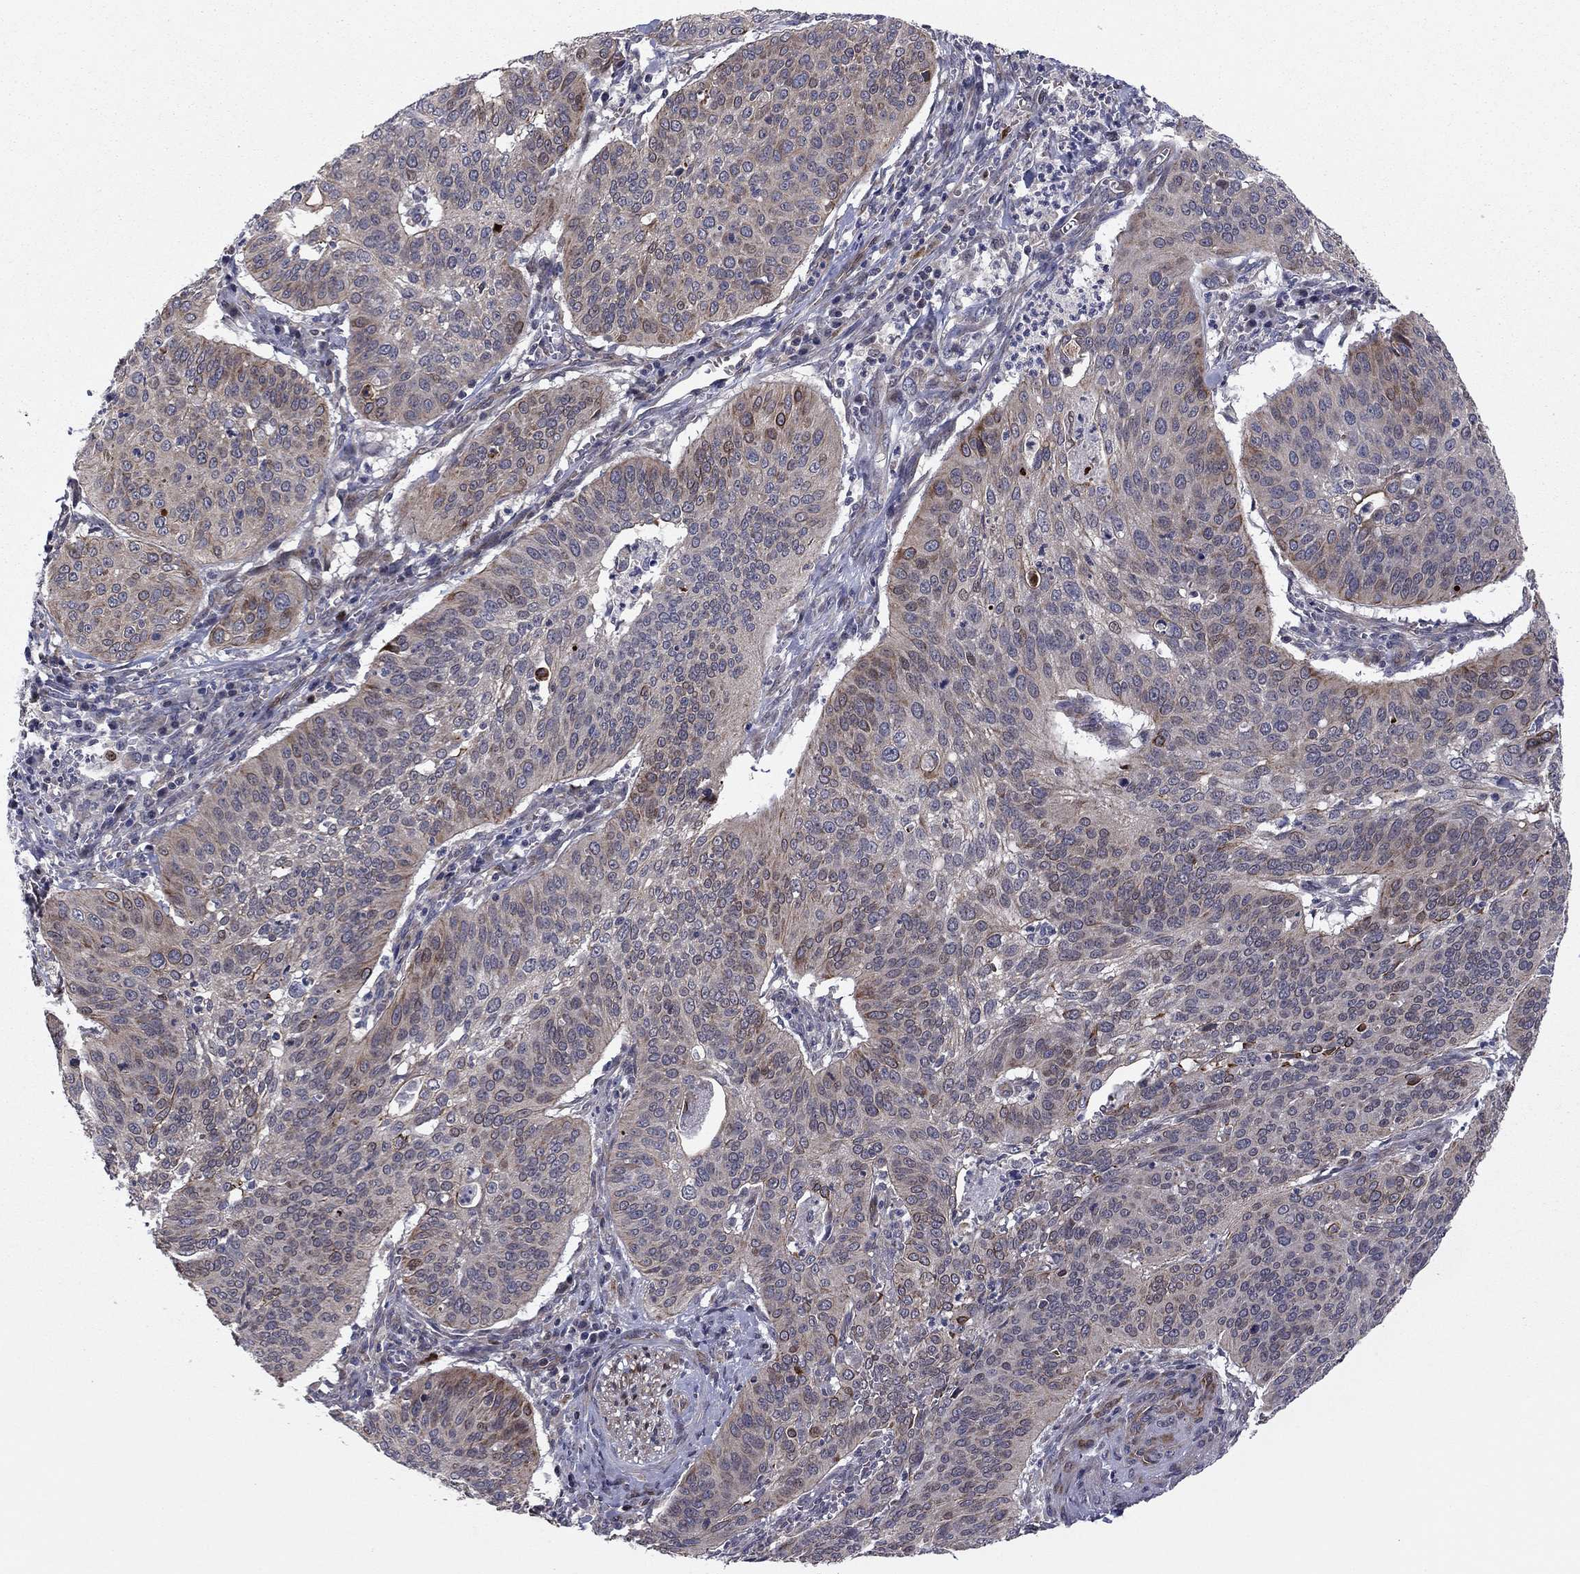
{"staining": {"intensity": "moderate", "quantity": "<25%", "location": "cytoplasmic/membranous,nuclear"}, "tissue": "cervical cancer", "cell_type": "Tumor cells", "image_type": "cancer", "snomed": [{"axis": "morphology", "description": "Normal tissue, NOS"}, {"axis": "morphology", "description": "Squamous cell carcinoma, NOS"}, {"axis": "topography", "description": "Cervix"}], "caption": "Squamous cell carcinoma (cervical) stained with DAB (3,3'-diaminobenzidine) IHC exhibits low levels of moderate cytoplasmic/membranous and nuclear positivity in about <25% of tumor cells.", "gene": "BCL11A", "patient": {"sex": "female", "age": 39}}